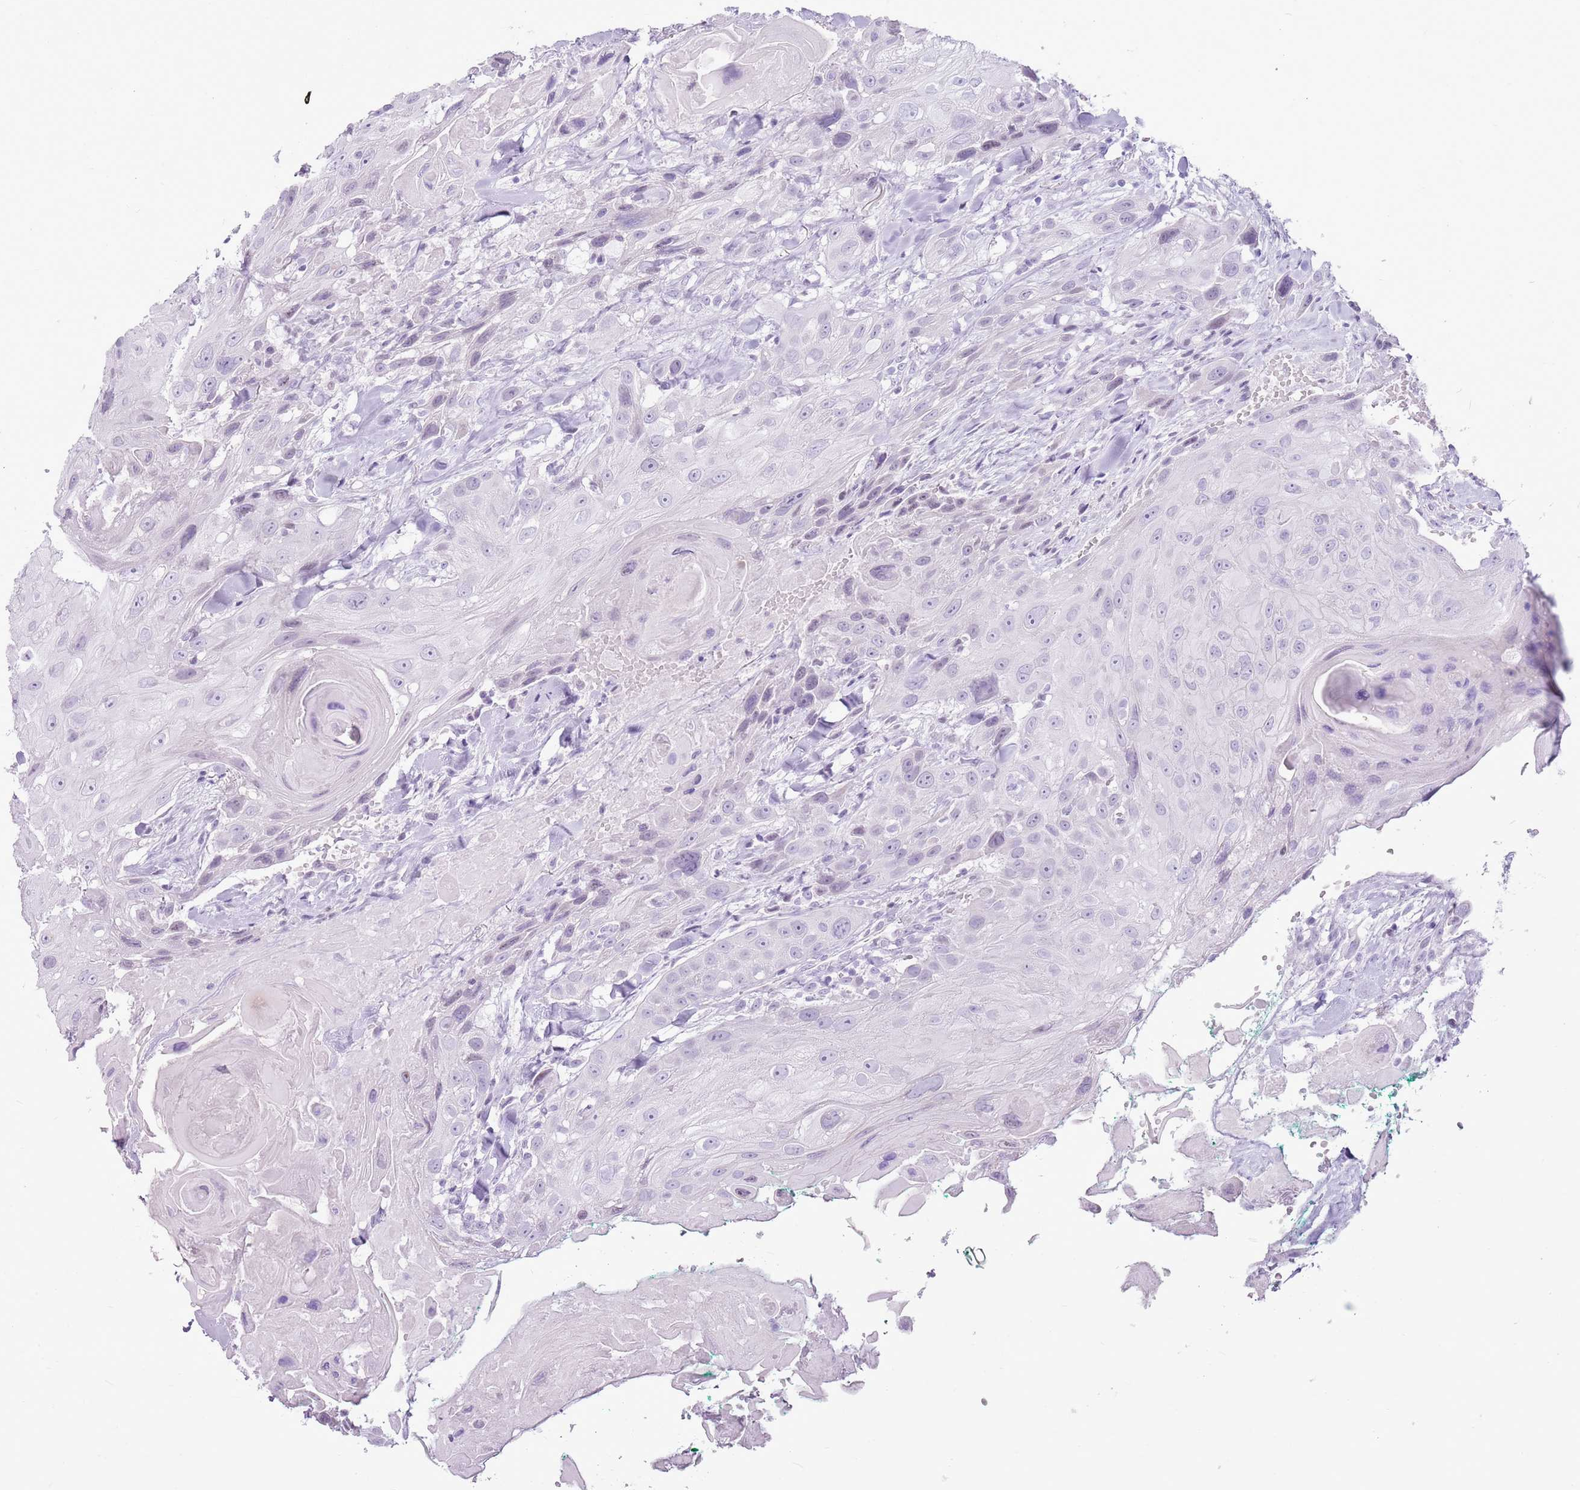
{"staining": {"intensity": "negative", "quantity": "none", "location": "none"}, "tissue": "head and neck cancer", "cell_type": "Tumor cells", "image_type": "cancer", "snomed": [{"axis": "morphology", "description": "Squamous cell carcinoma, NOS"}, {"axis": "topography", "description": "Head-Neck"}], "caption": "Immunohistochemical staining of human squamous cell carcinoma (head and neck) exhibits no significant expression in tumor cells. (Stains: DAB (3,3'-diaminobenzidine) immunohistochemistry with hematoxylin counter stain, Microscopy: brightfield microscopy at high magnification).", "gene": "RPL3L", "patient": {"sex": "male", "age": 81}}